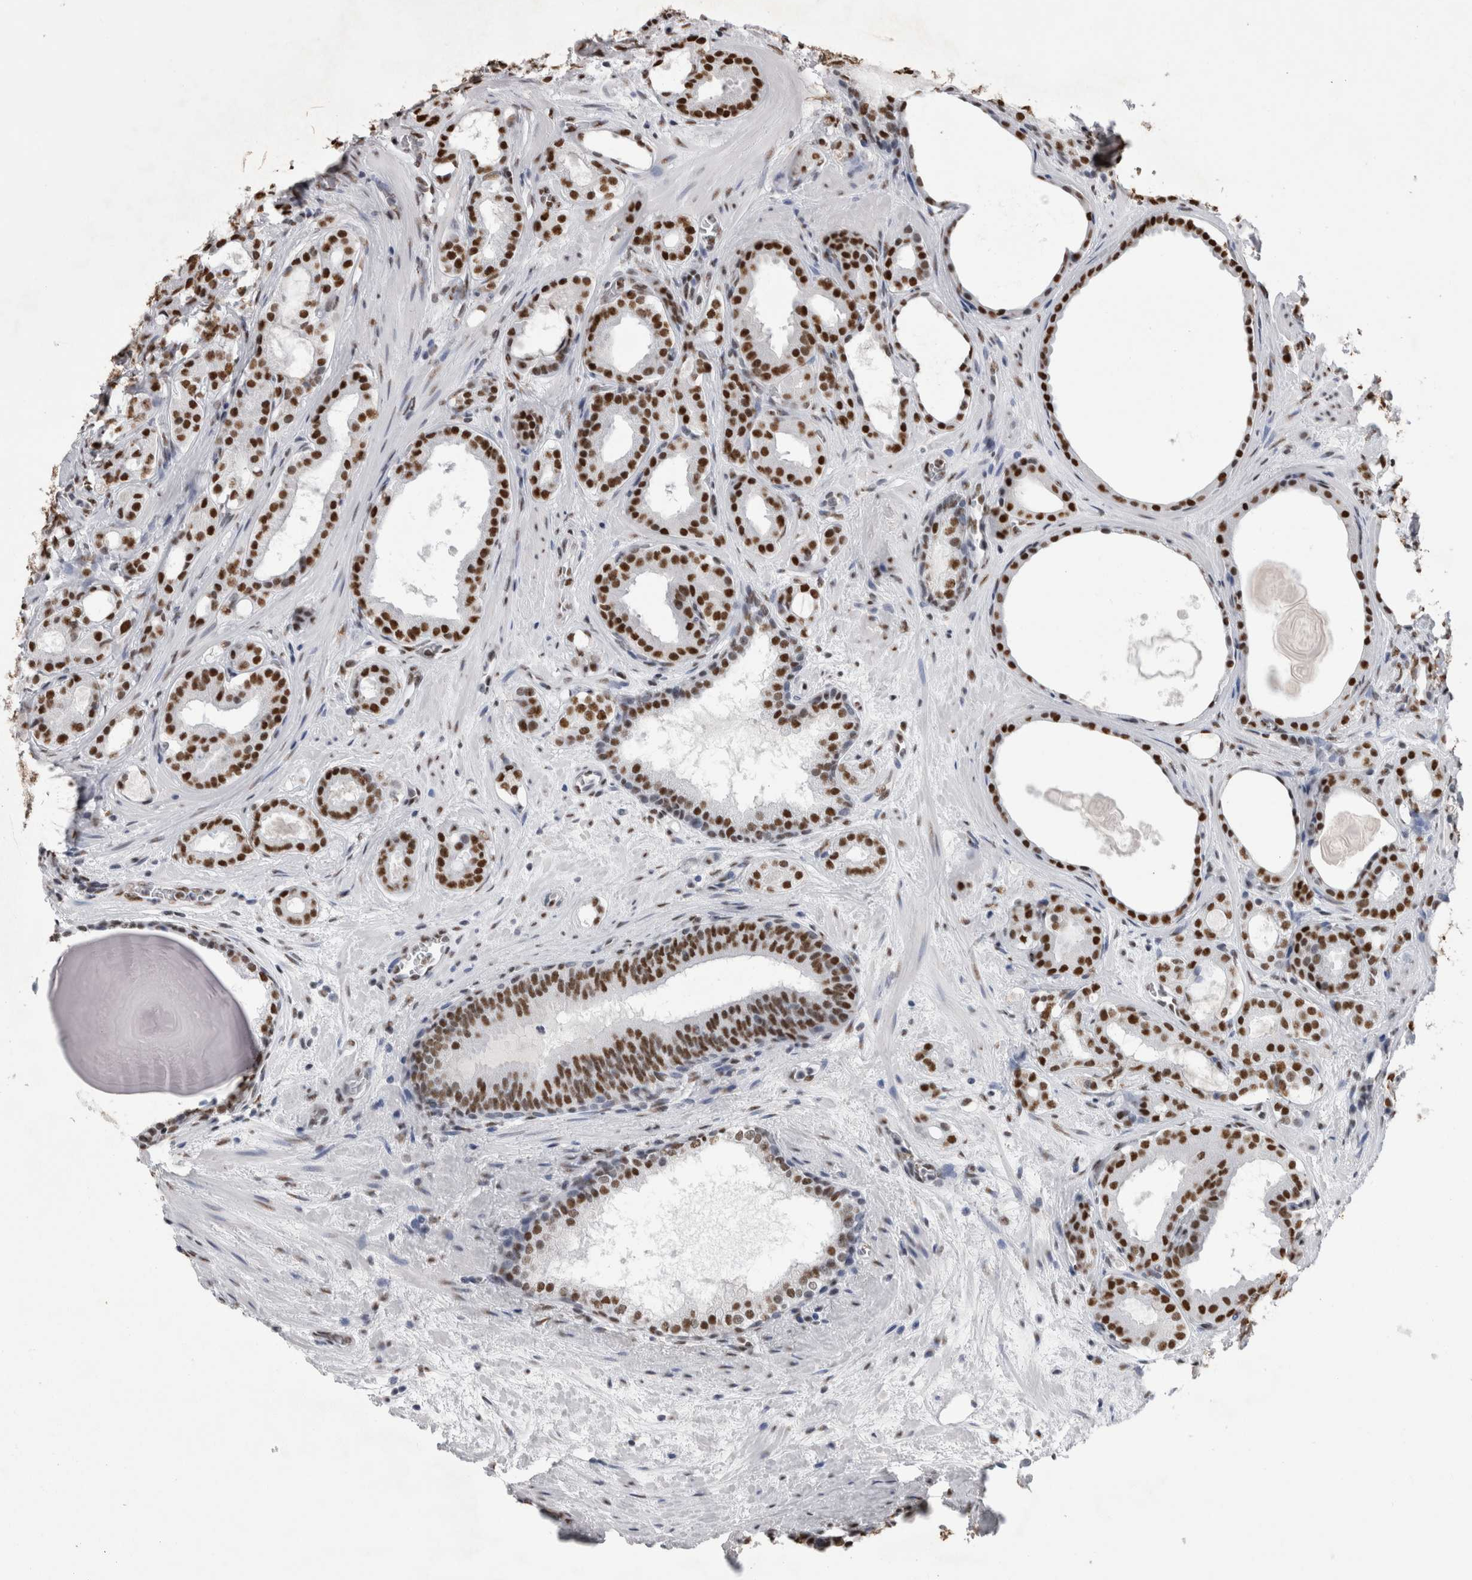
{"staining": {"intensity": "strong", "quantity": ">75%", "location": "nuclear"}, "tissue": "prostate cancer", "cell_type": "Tumor cells", "image_type": "cancer", "snomed": [{"axis": "morphology", "description": "Adenocarcinoma, High grade"}, {"axis": "topography", "description": "Prostate"}], "caption": "Tumor cells show strong nuclear staining in about >75% of cells in prostate cancer. (Stains: DAB (3,3'-diaminobenzidine) in brown, nuclei in blue, Microscopy: brightfield microscopy at high magnification).", "gene": "ALPK3", "patient": {"sex": "male", "age": 60}}